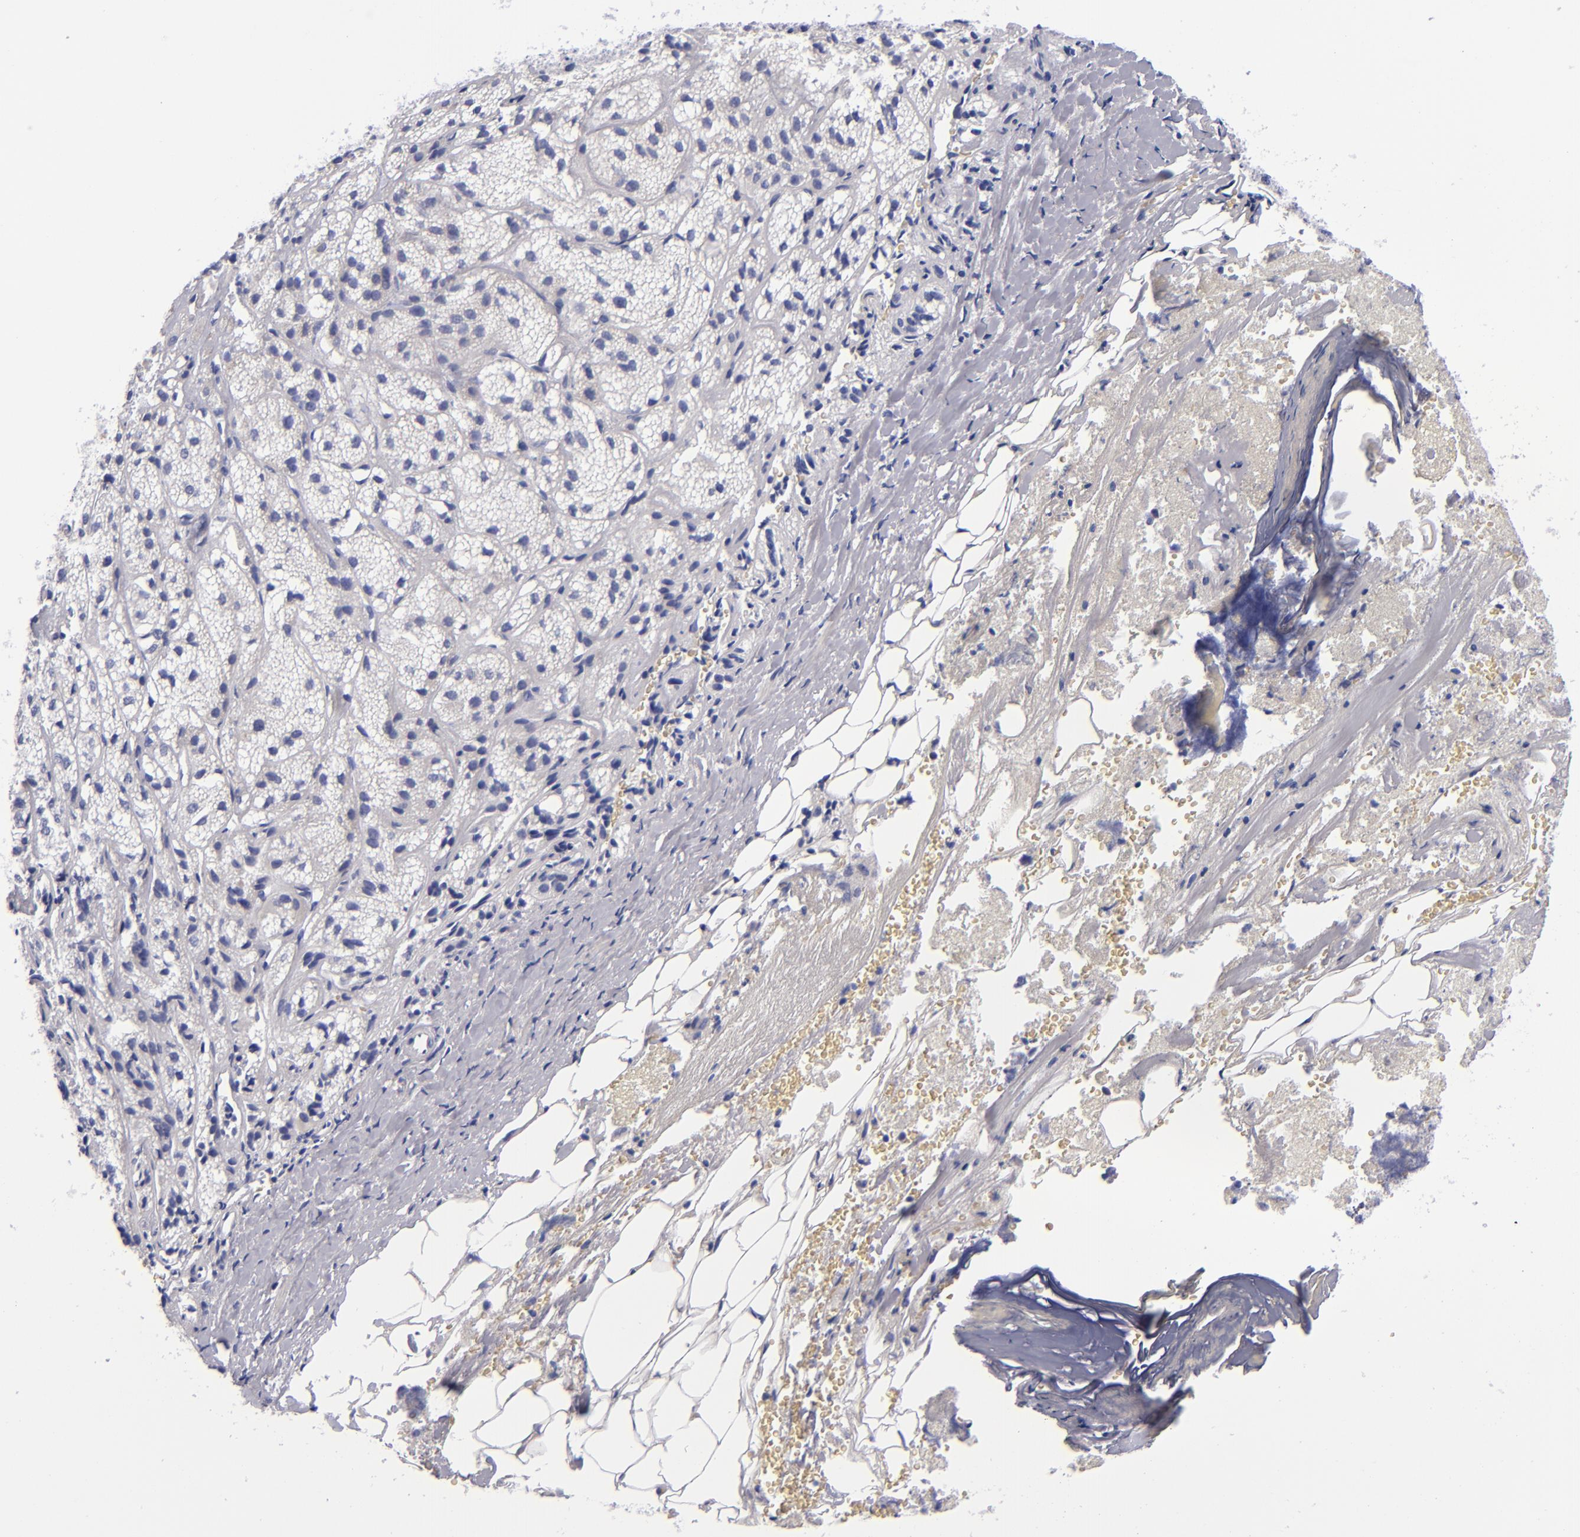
{"staining": {"intensity": "negative", "quantity": "none", "location": "none"}, "tissue": "adrenal gland", "cell_type": "Glandular cells", "image_type": "normal", "snomed": [{"axis": "morphology", "description": "Normal tissue, NOS"}, {"axis": "topography", "description": "Adrenal gland"}], "caption": "IHC image of benign adrenal gland stained for a protein (brown), which shows no staining in glandular cells. (DAB (3,3'-diaminobenzidine) IHC, high magnification).", "gene": "MCM7", "patient": {"sex": "female", "age": 71}}